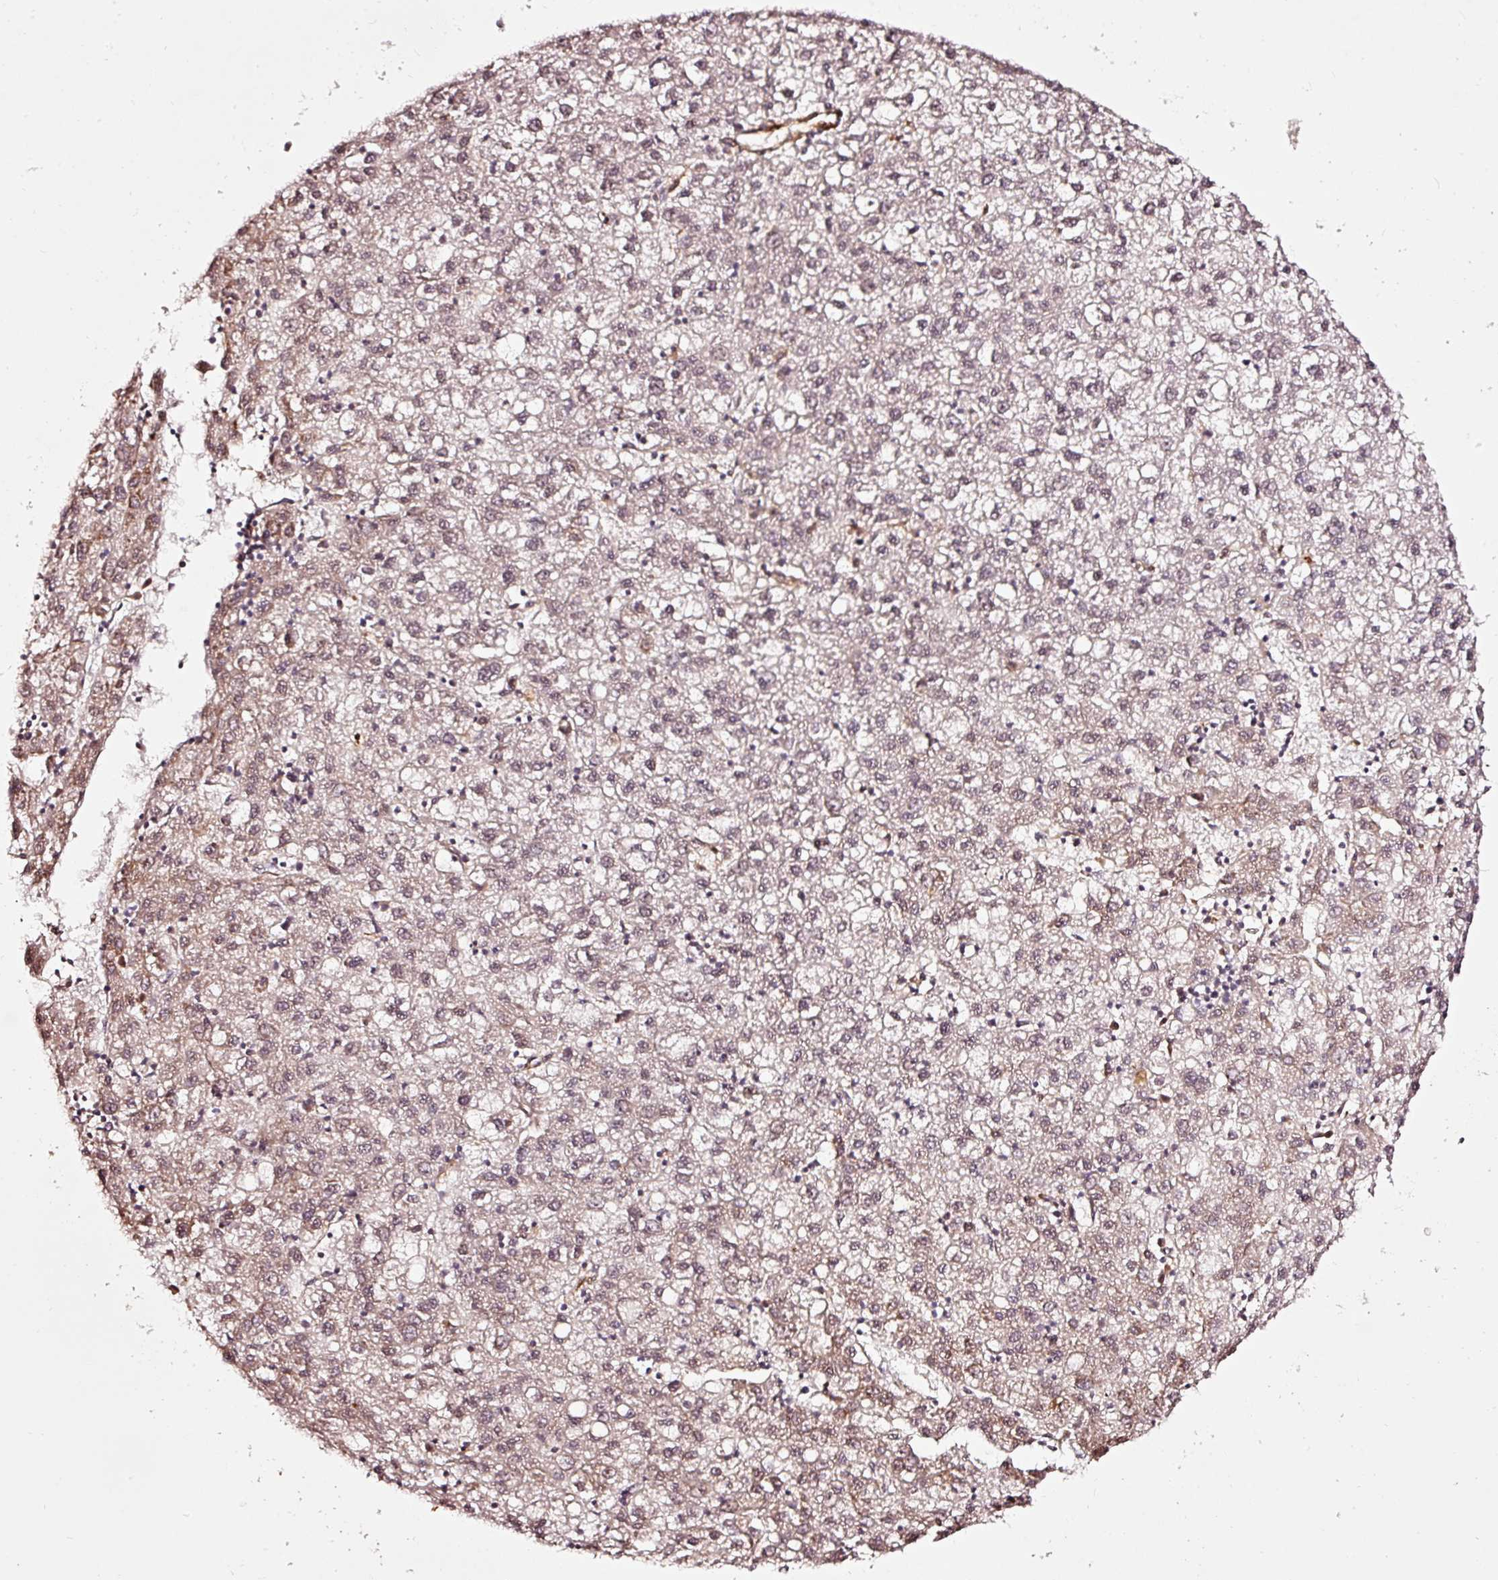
{"staining": {"intensity": "weak", "quantity": "25%-75%", "location": "nuclear"}, "tissue": "liver cancer", "cell_type": "Tumor cells", "image_type": "cancer", "snomed": [{"axis": "morphology", "description": "Carcinoma, Hepatocellular, NOS"}, {"axis": "topography", "description": "Liver"}], "caption": "IHC (DAB (3,3'-diaminobenzidine)) staining of liver cancer displays weak nuclear protein positivity in approximately 25%-75% of tumor cells.", "gene": "TPM1", "patient": {"sex": "male", "age": 72}}